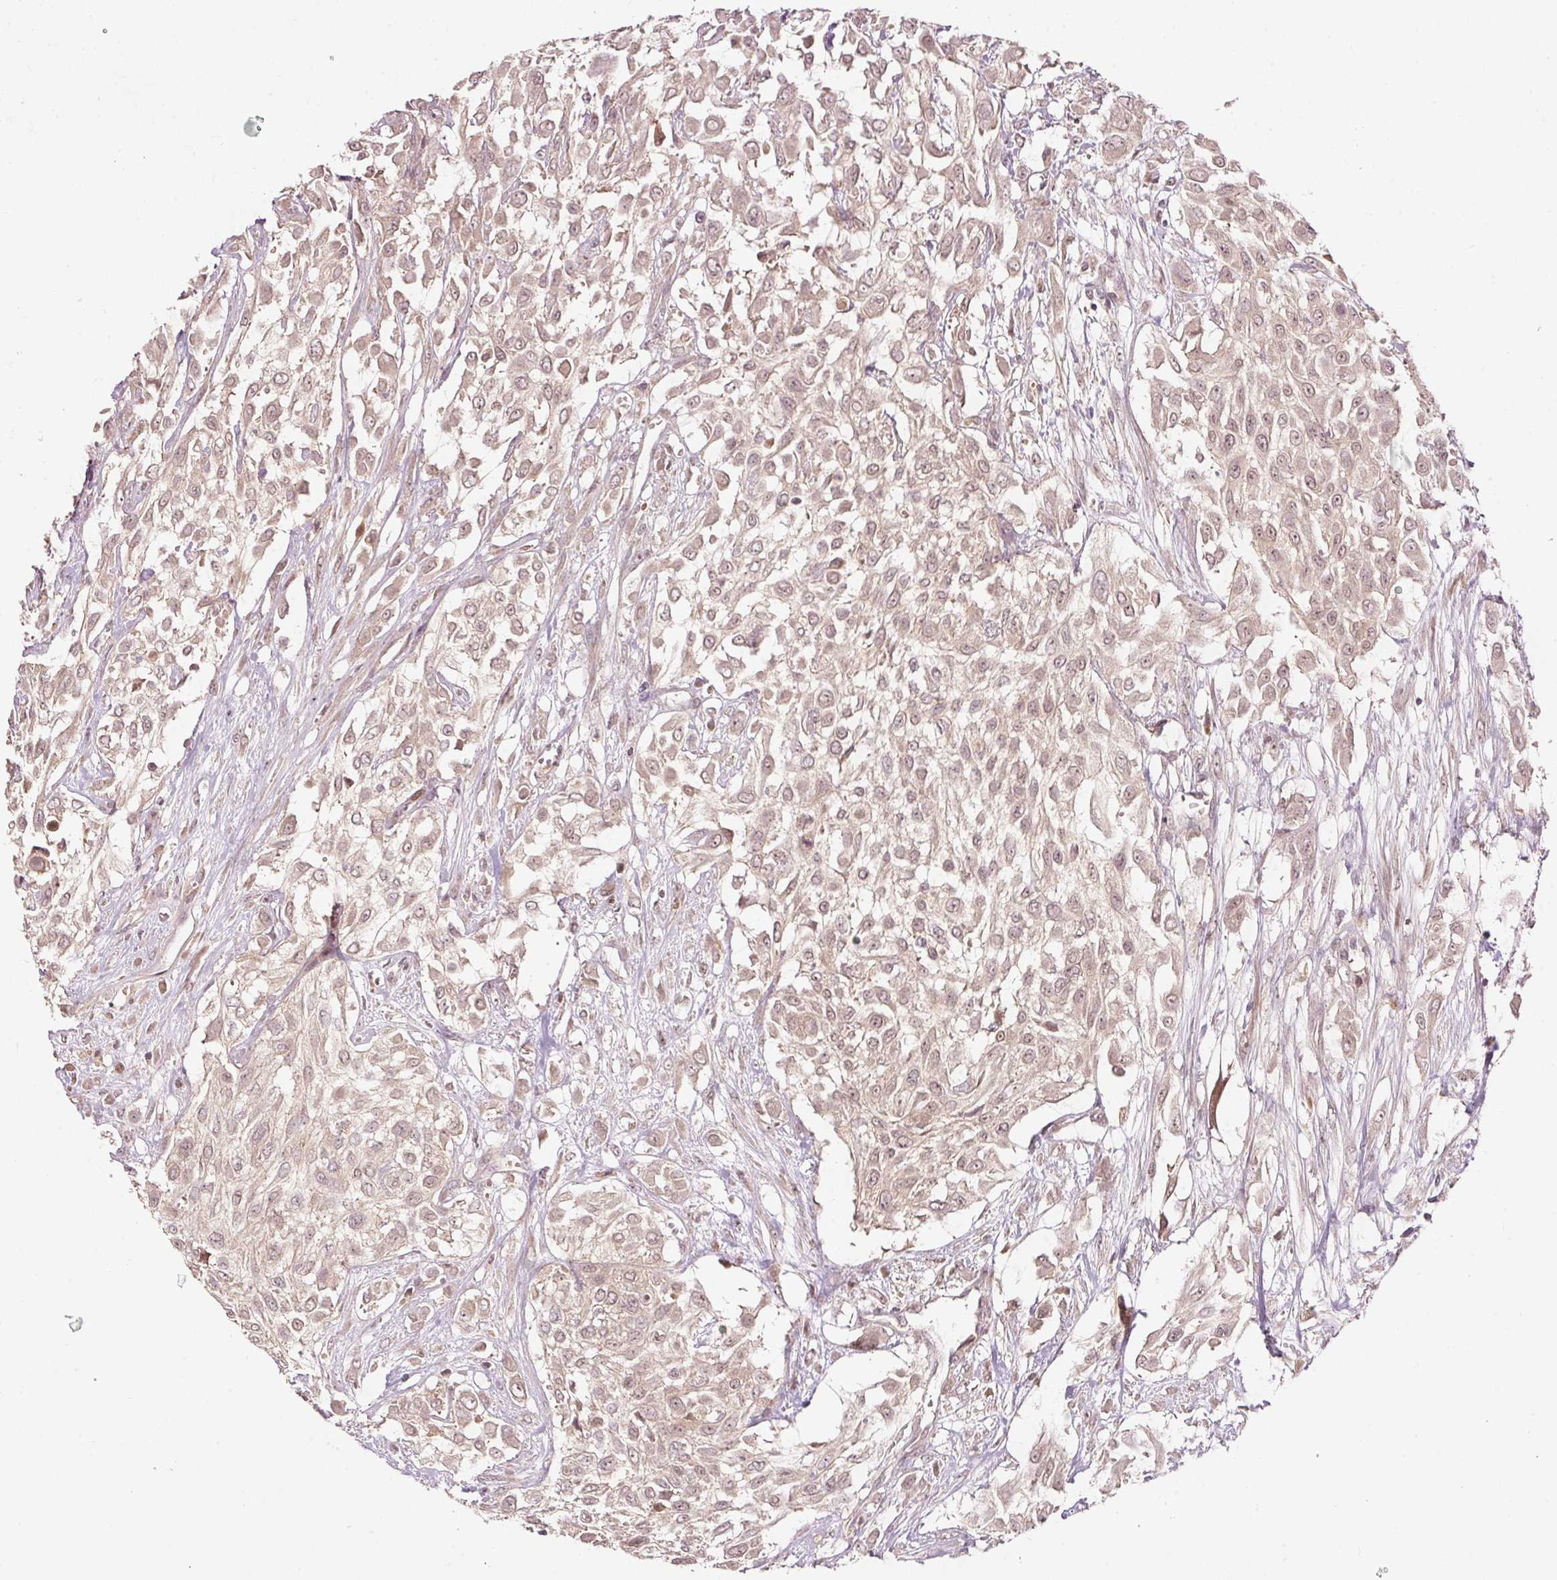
{"staining": {"intensity": "weak", "quantity": "25%-75%", "location": "nuclear"}, "tissue": "urothelial cancer", "cell_type": "Tumor cells", "image_type": "cancer", "snomed": [{"axis": "morphology", "description": "Urothelial carcinoma, High grade"}, {"axis": "topography", "description": "Urinary bladder"}], "caption": "Tumor cells exhibit low levels of weak nuclear expression in approximately 25%-75% of cells in human high-grade urothelial carcinoma.", "gene": "PCDHB1", "patient": {"sex": "male", "age": 57}}